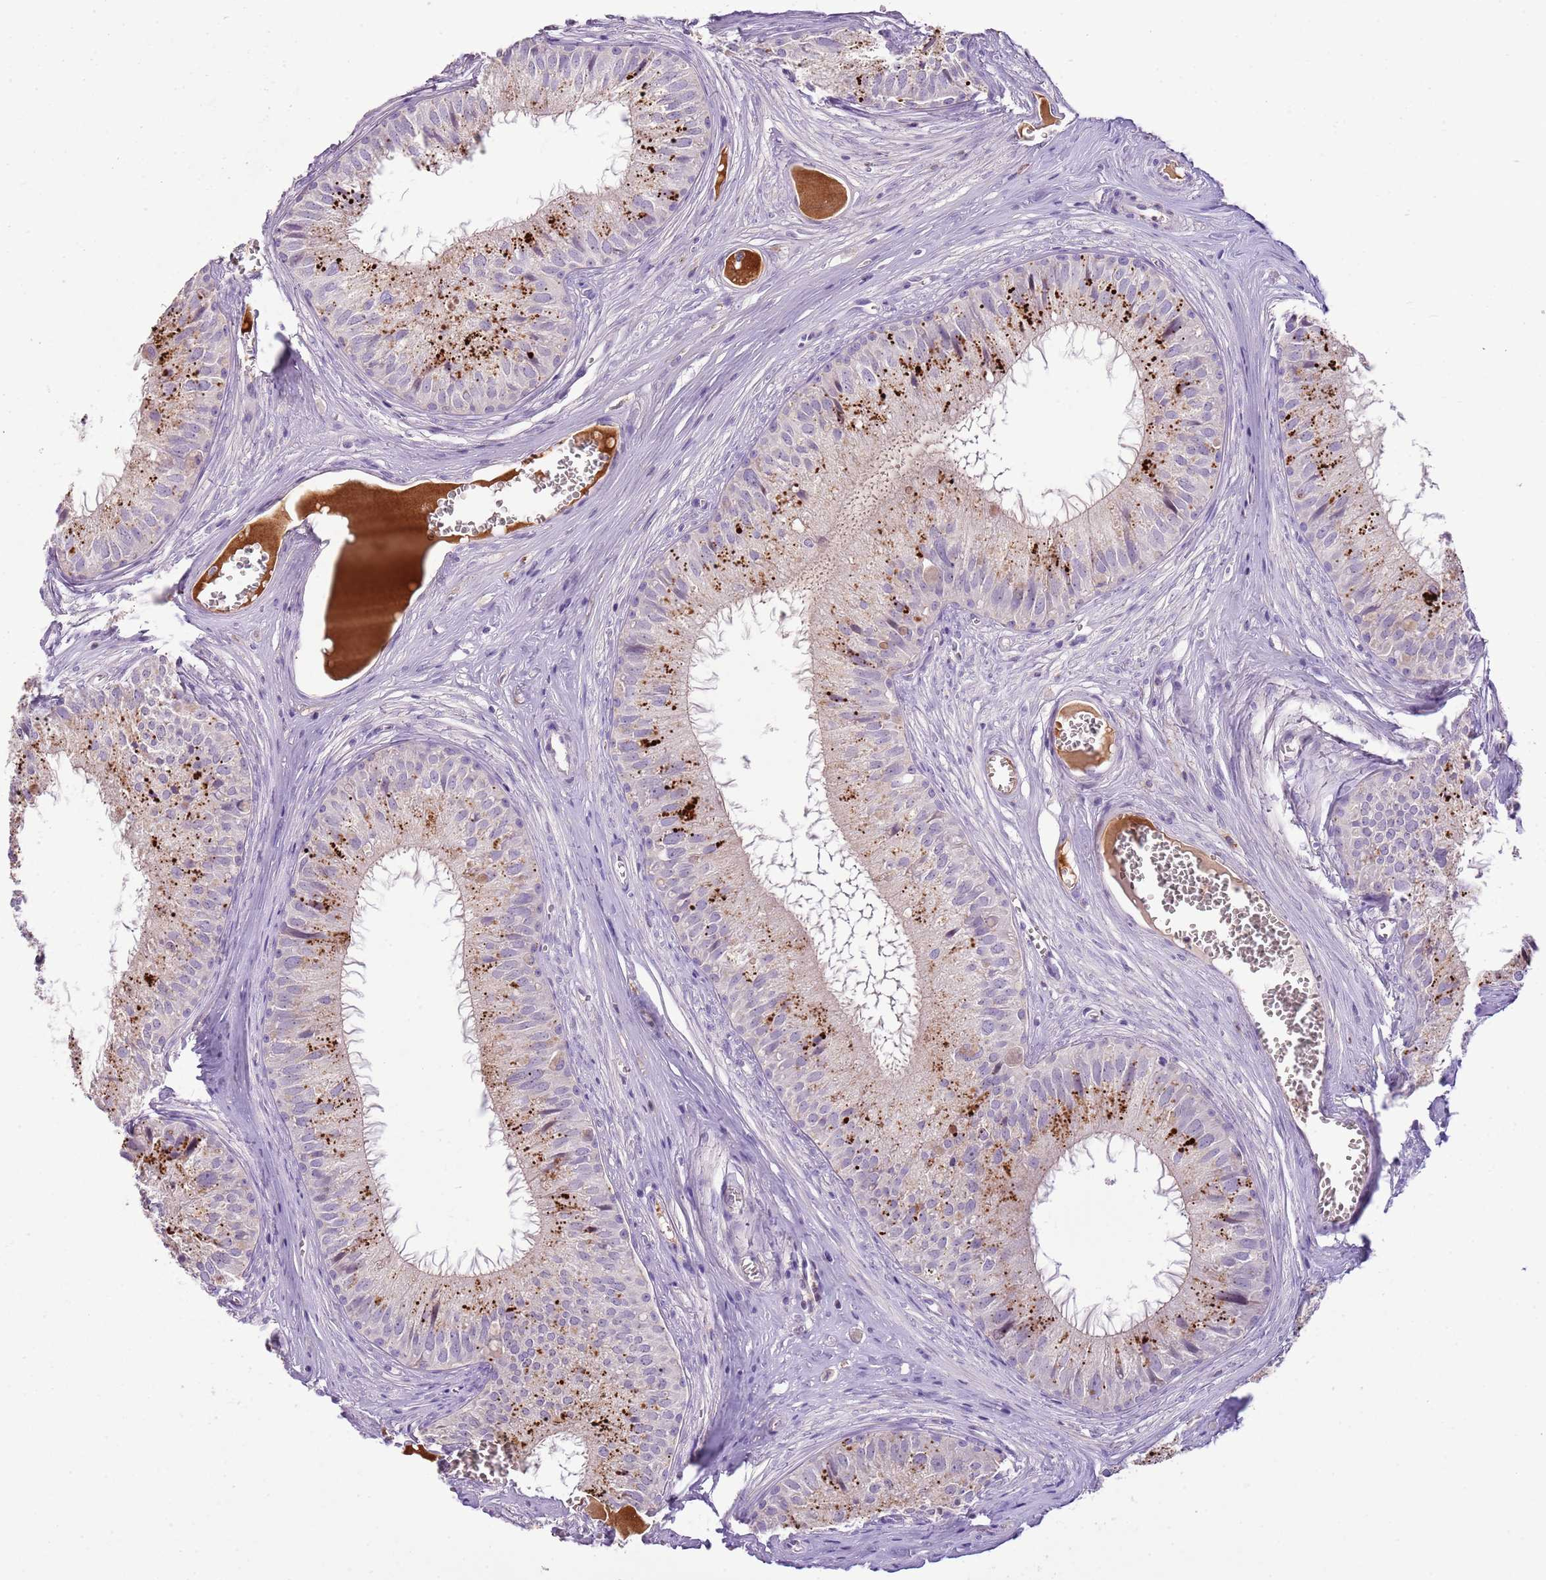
{"staining": {"intensity": "strong", "quantity": "<25%", "location": "cytoplasmic/membranous"}, "tissue": "epididymis", "cell_type": "Glandular cells", "image_type": "normal", "snomed": [{"axis": "morphology", "description": "Normal tissue, NOS"}, {"axis": "topography", "description": "Epididymis"}], "caption": "The immunohistochemical stain shows strong cytoplasmic/membranous expression in glandular cells of unremarkable epididymis. (IHC, brightfield microscopy, high magnification).", "gene": "SCAMP5", "patient": {"sex": "male", "age": 36}}